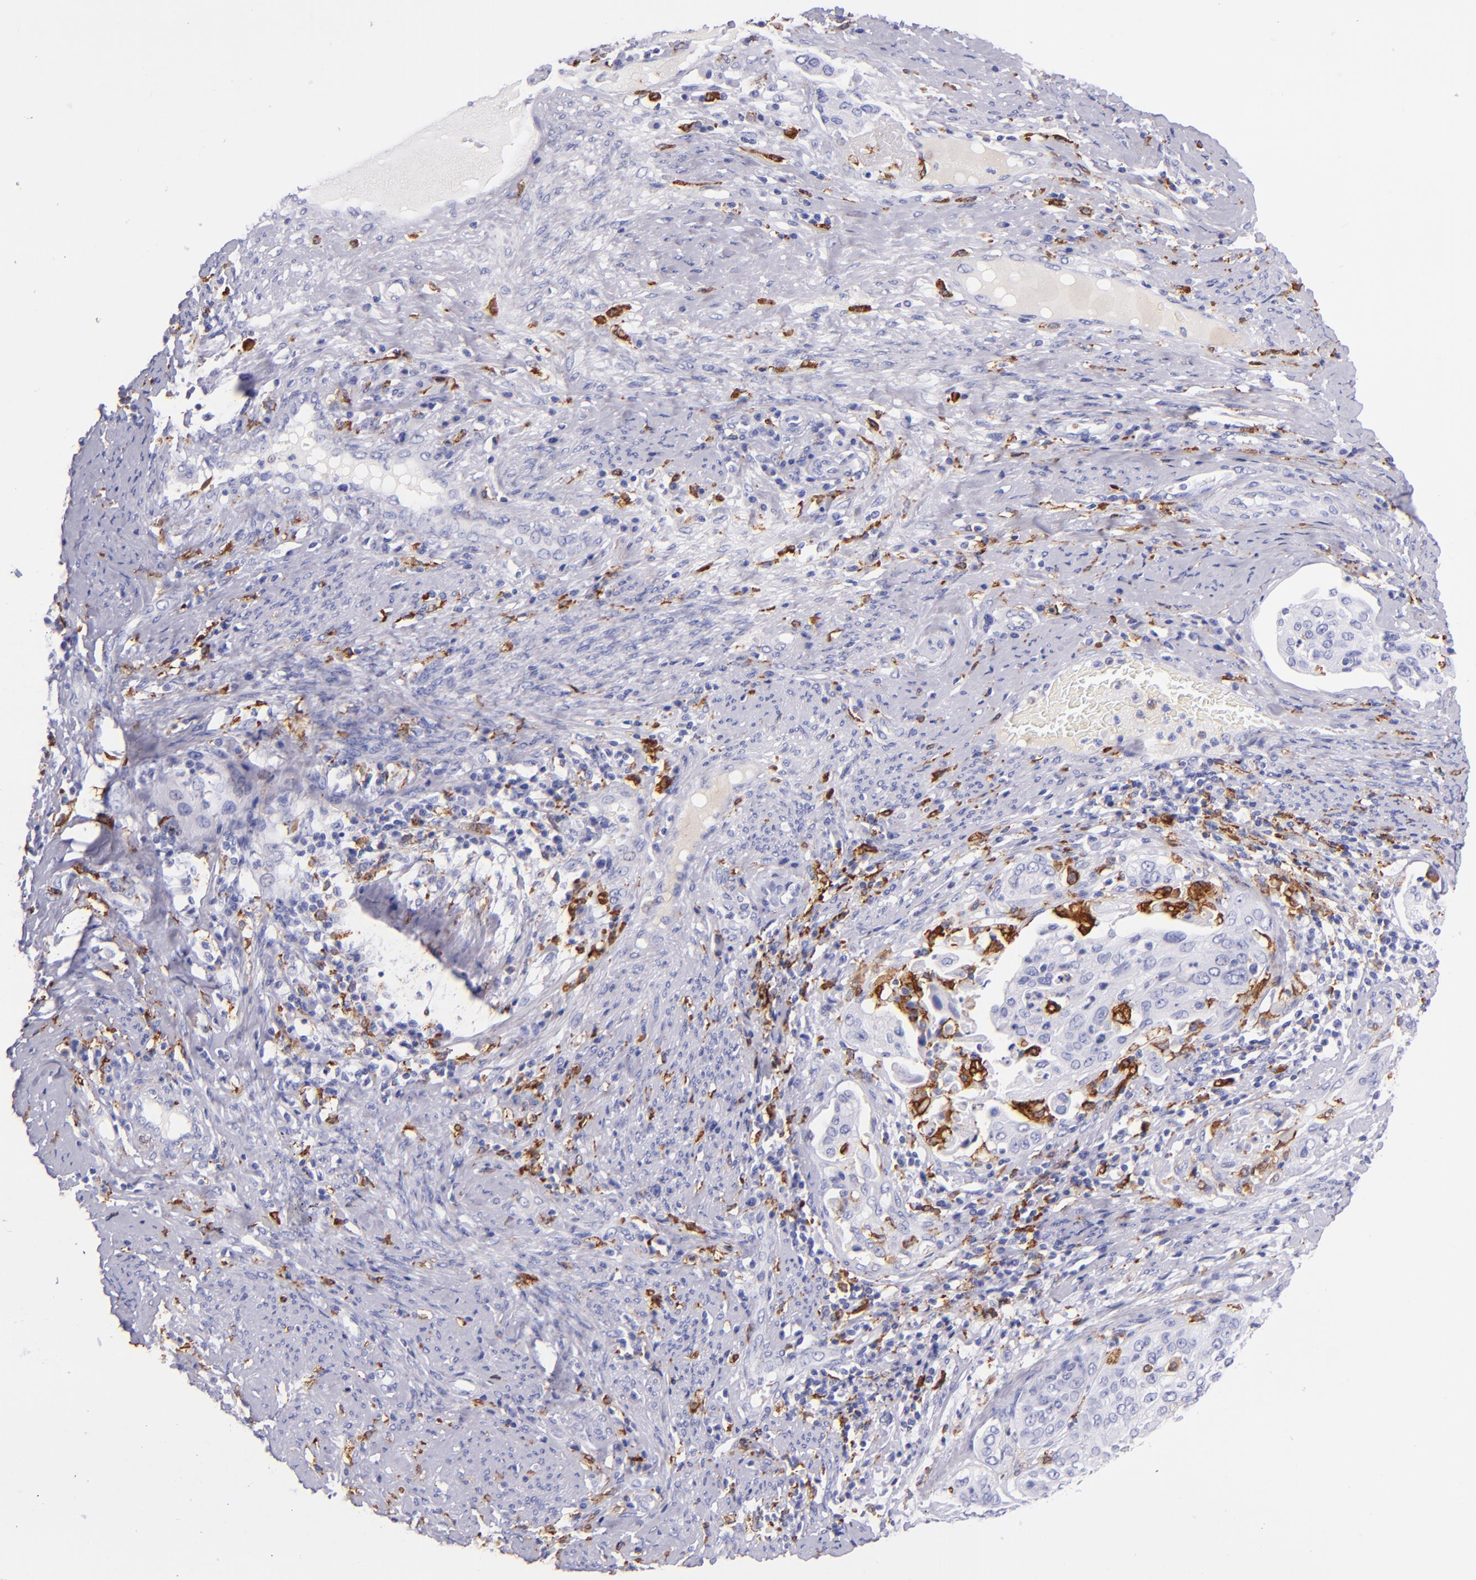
{"staining": {"intensity": "negative", "quantity": "none", "location": "none"}, "tissue": "cervical cancer", "cell_type": "Tumor cells", "image_type": "cancer", "snomed": [{"axis": "morphology", "description": "Squamous cell carcinoma, NOS"}, {"axis": "topography", "description": "Cervix"}], "caption": "A micrograph of human cervical cancer is negative for staining in tumor cells.", "gene": "CD163", "patient": {"sex": "female", "age": 41}}